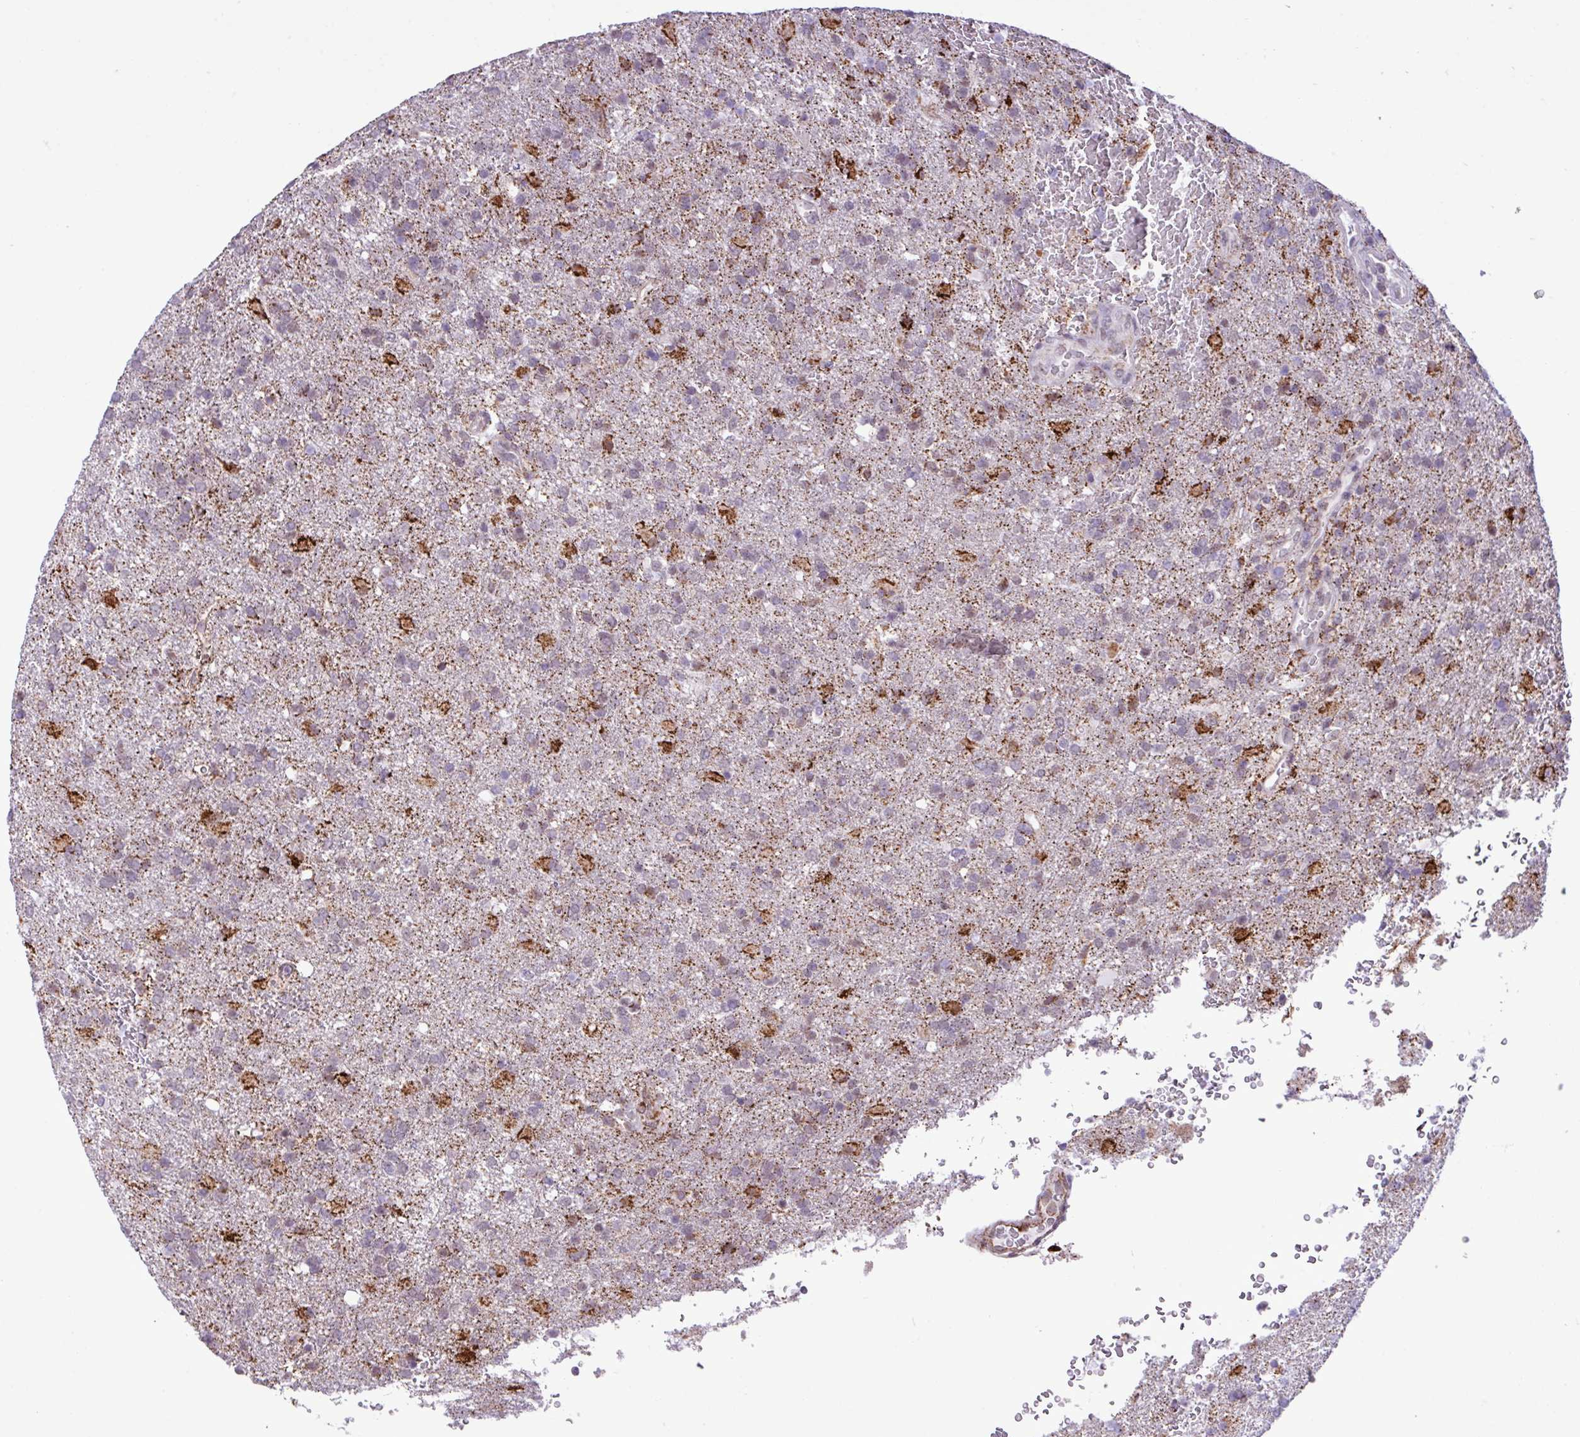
{"staining": {"intensity": "negative", "quantity": "none", "location": "none"}, "tissue": "glioma", "cell_type": "Tumor cells", "image_type": "cancer", "snomed": [{"axis": "morphology", "description": "Glioma, malignant, High grade"}, {"axis": "topography", "description": "Brain"}], "caption": "Immunohistochemistry of malignant high-grade glioma demonstrates no staining in tumor cells.", "gene": "SGPP1", "patient": {"sex": "female", "age": 74}}